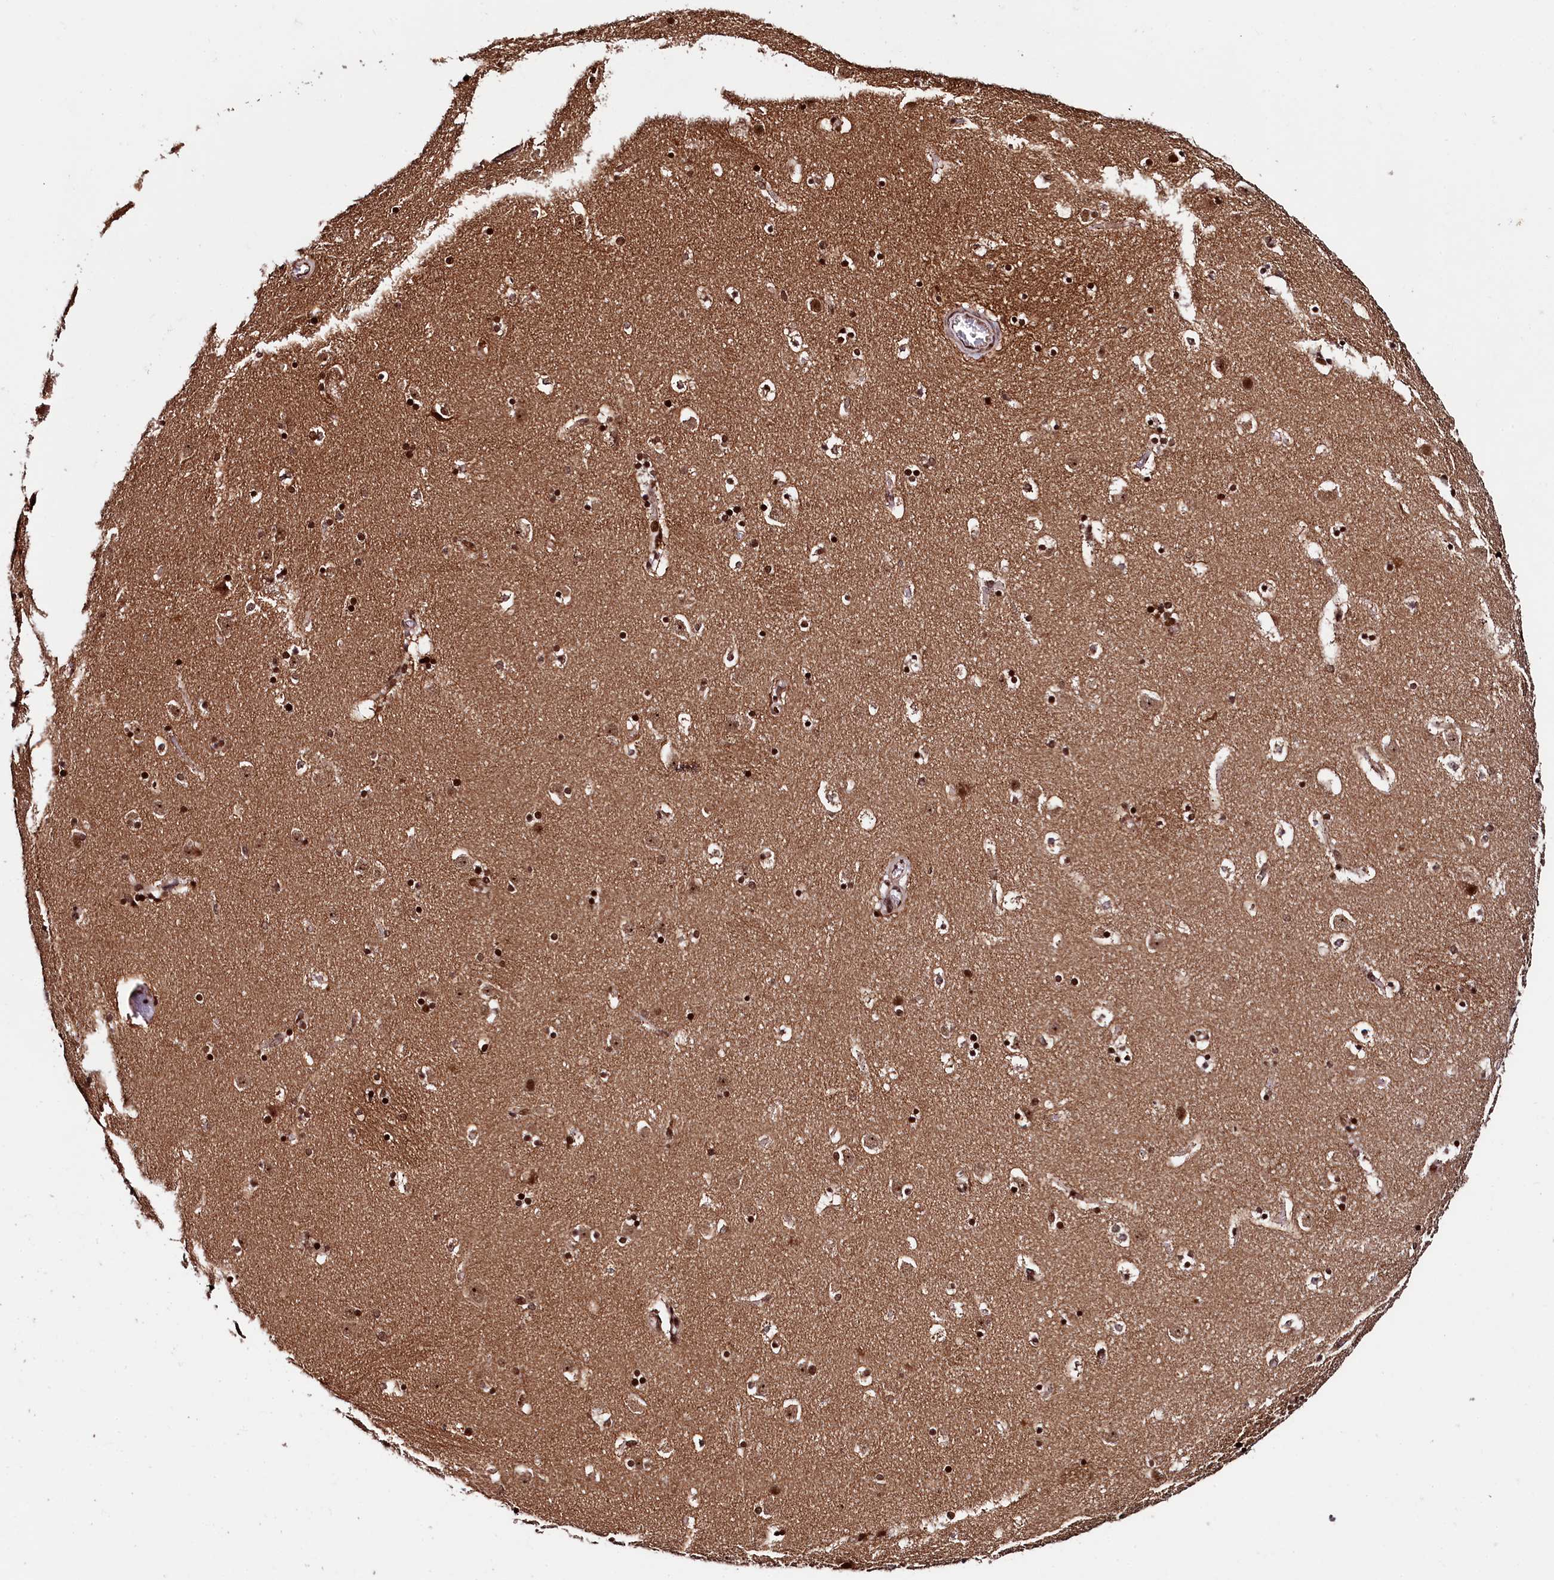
{"staining": {"intensity": "strong", "quantity": ">75%", "location": "nuclear"}, "tissue": "caudate", "cell_type": "Glial cells", "image_type": "normal", "snomed": [{"axis": "morphology", "description": "Normal tissue, NOS"}, {"axis": "topography", "description": "Lateral ventricle wall"}], "caption": "Immunohistochemistry (IHC) of benign caudate displays high levels of strong nuclear expression in approximately >75% of glial cells.", "gene": "LEO1", "patient": {"sex": "male", "age": 45}}